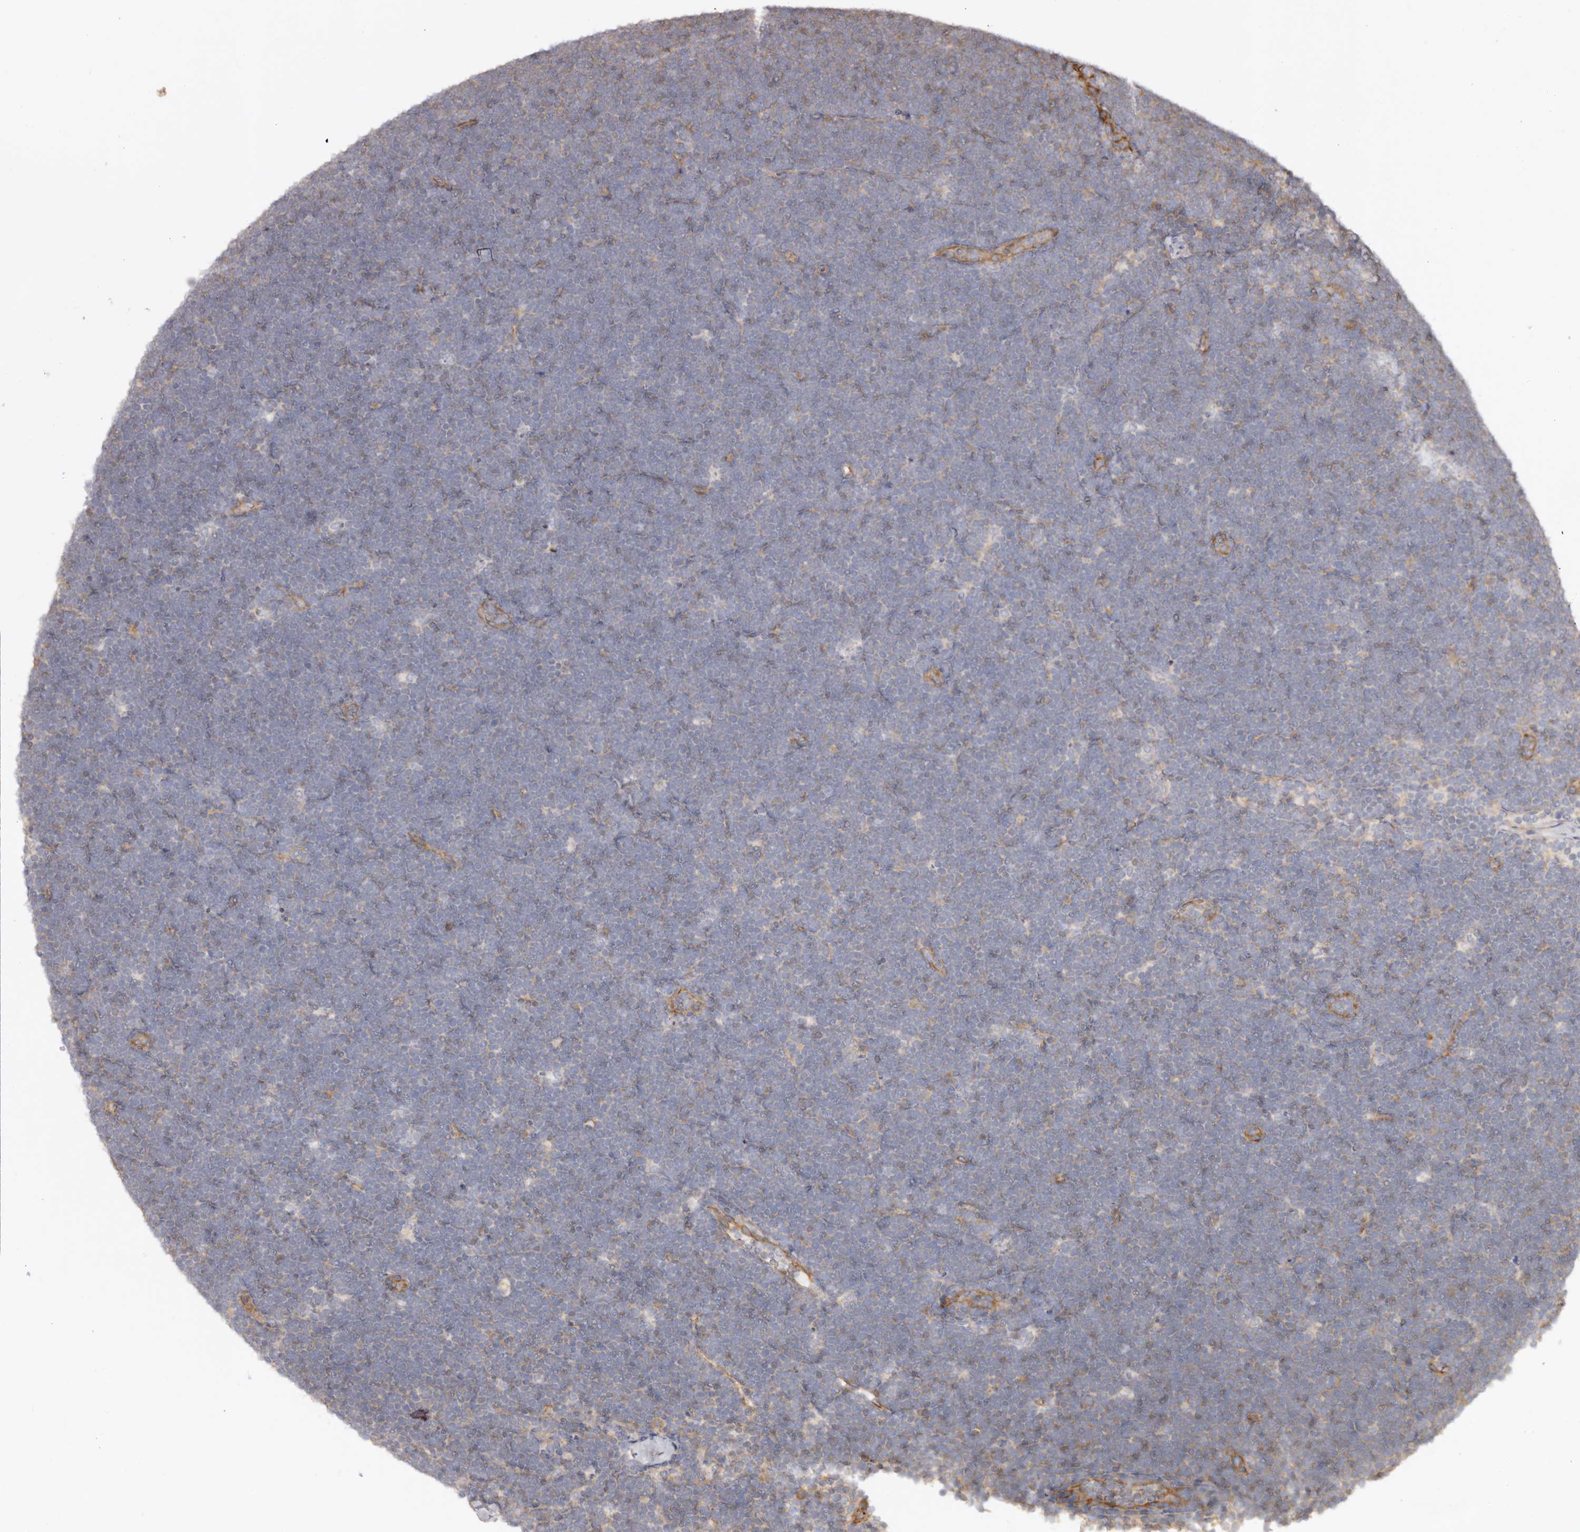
{"staining": {"intensity": "negative", "quantity": "none", "location": "none"}, "tissue": "lymphoma", "cell_type": "Tumor cells", "image_type": "cancer", "snomed": [{"axis": "morphology", "description": "Malignant lymphoma, non-Hodgkin's type, High grade"}, {"axis": "topography", "description": "Lymph node"}], "caption": "Tumor cells are negative for protein expression in human high-grade malignant lymphoma, non-Hodgkin's type.", "gene": "RPS6", "patient": {"sex": "male", "age": 13}}